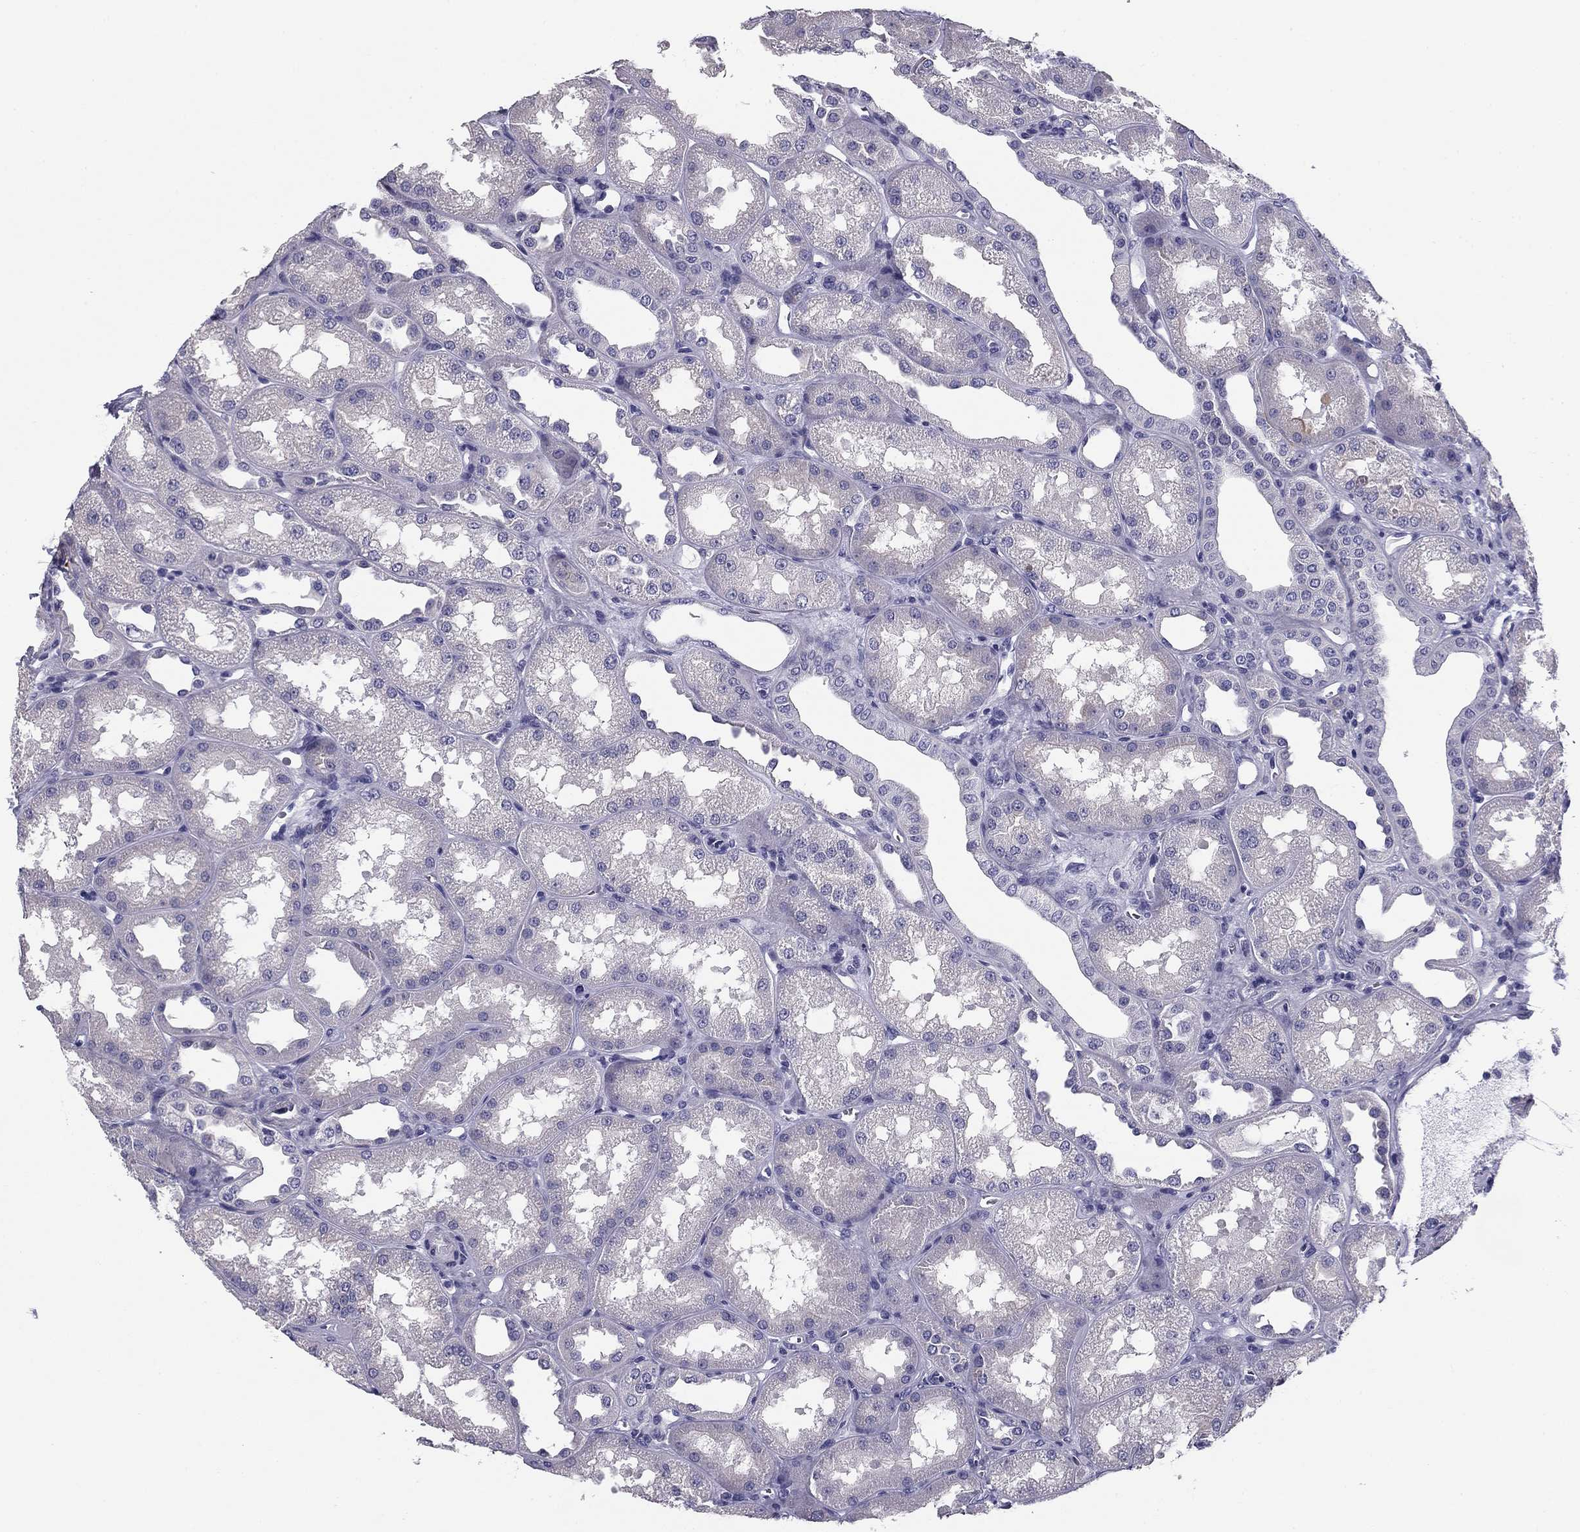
{"staining": {"intensity": "negative", "quantity": "none", "location": "none"}, "tissue": "kidney", "cell_type": "Cells in glomeruli", "image_type": "normal", "snomed": [{"axis": "morphology", "description": "Normal tissue, NOS"}, {"axis": "topography", "description": "Kidney"}], "caption": "Cells in glomeruli are negative for brown protein staining in unremarkable kidney. Nuclei are stained in blue.", "gene": "FLNC", "patient": {"sex": "male", "age": 61}}